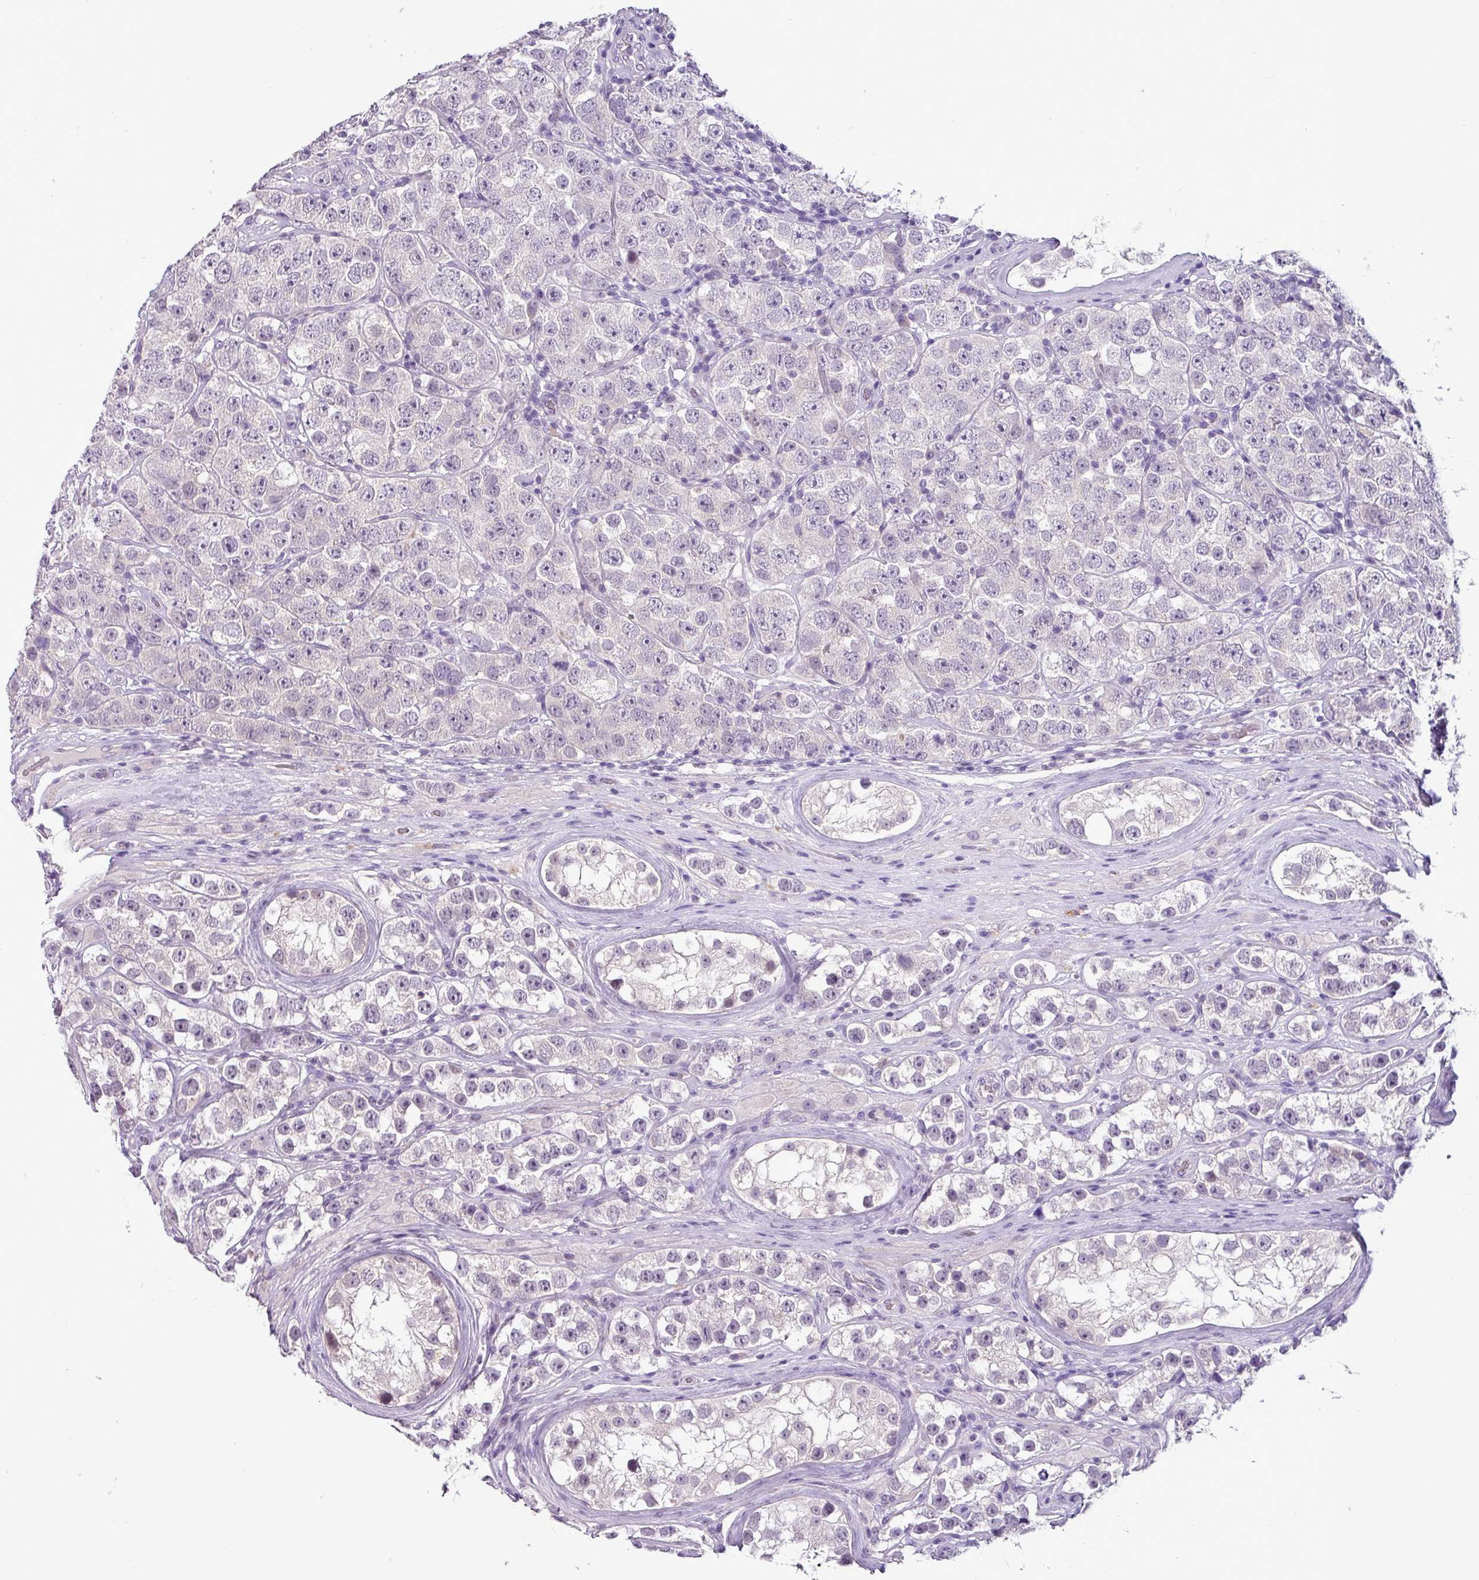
{"staining": {"intensity": "negative", "quantity": "none", "location": "none"}, "tissue": "testis cancer", "cell_type": "Tumor cells", "image_type": "cancer", "snomed": [{"axis": "morphology", "description": "Seminoma, NOS"}, {"axis": "topography", "description": "Testis"}], "caption": "DAB (3,3'-diaminobenzidine) immunohistochemical staining of human seminoma (testis) exhibits no significant expression in tumor cells.", "gene": "C9orf24", "patient": {"sex": "male", "age": 28}}